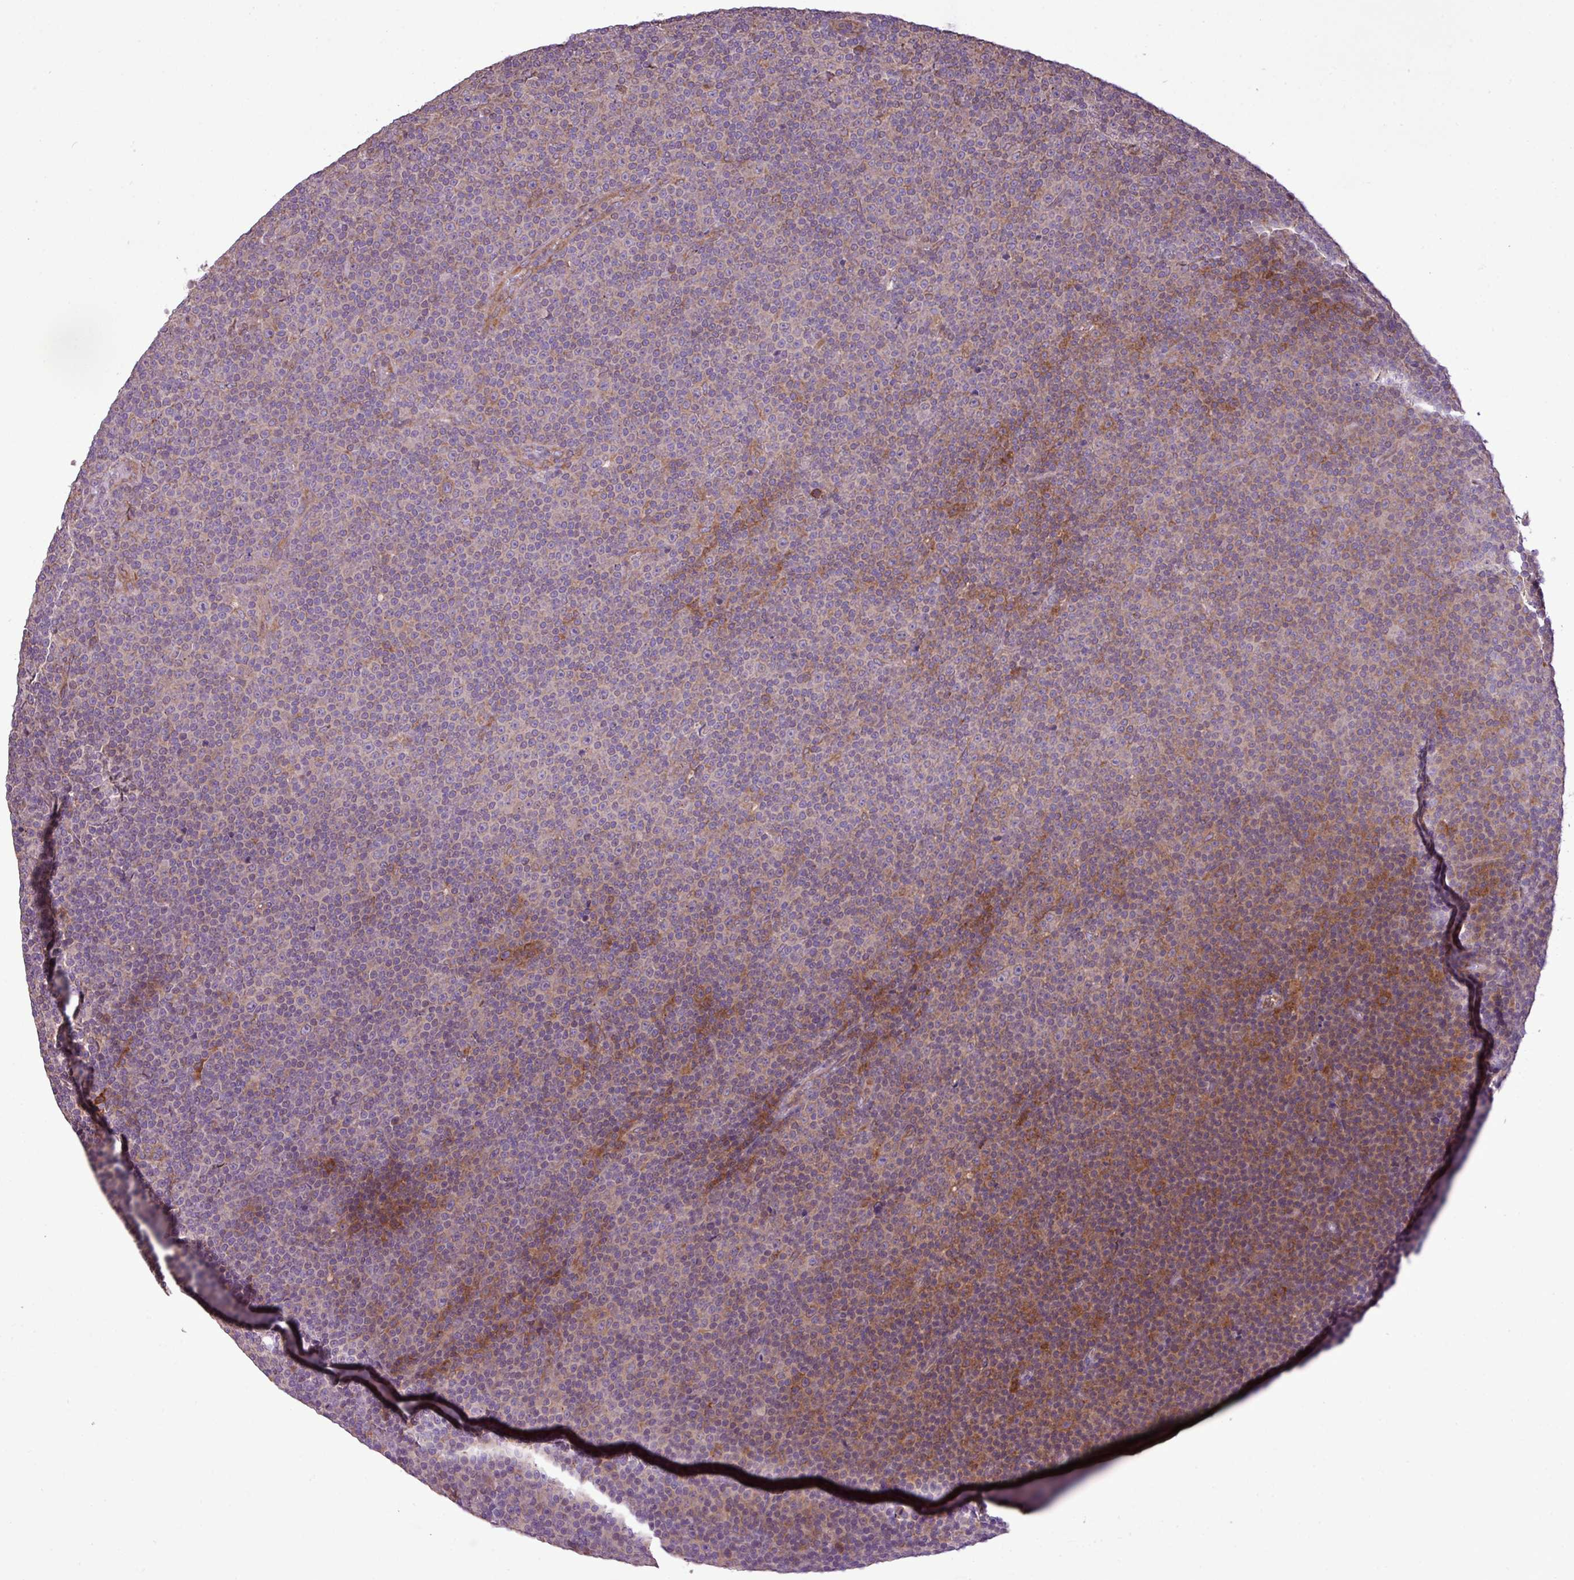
{"staining": {"intensity": "moderate", "quantity": "<25%", "location": "cytoplasmic/membranous"}, "tissue": "lymphoma", "cell_type": "Tumor cells", "image_type": "cancer", "snomed": [{"axis": "morphology", "description": "Malignant lymphoma, non-Hodgkin's type, Low grade"}, {"axis": "topography", "description": "Lymph node"}], "caption": "IHC of lymphoma displays low levels of moderate cytoplasmic/membranous staining in about <25% of tumor cells.", "gene": "MEGF6", "patient": {"sex": "female", "age": 67}}